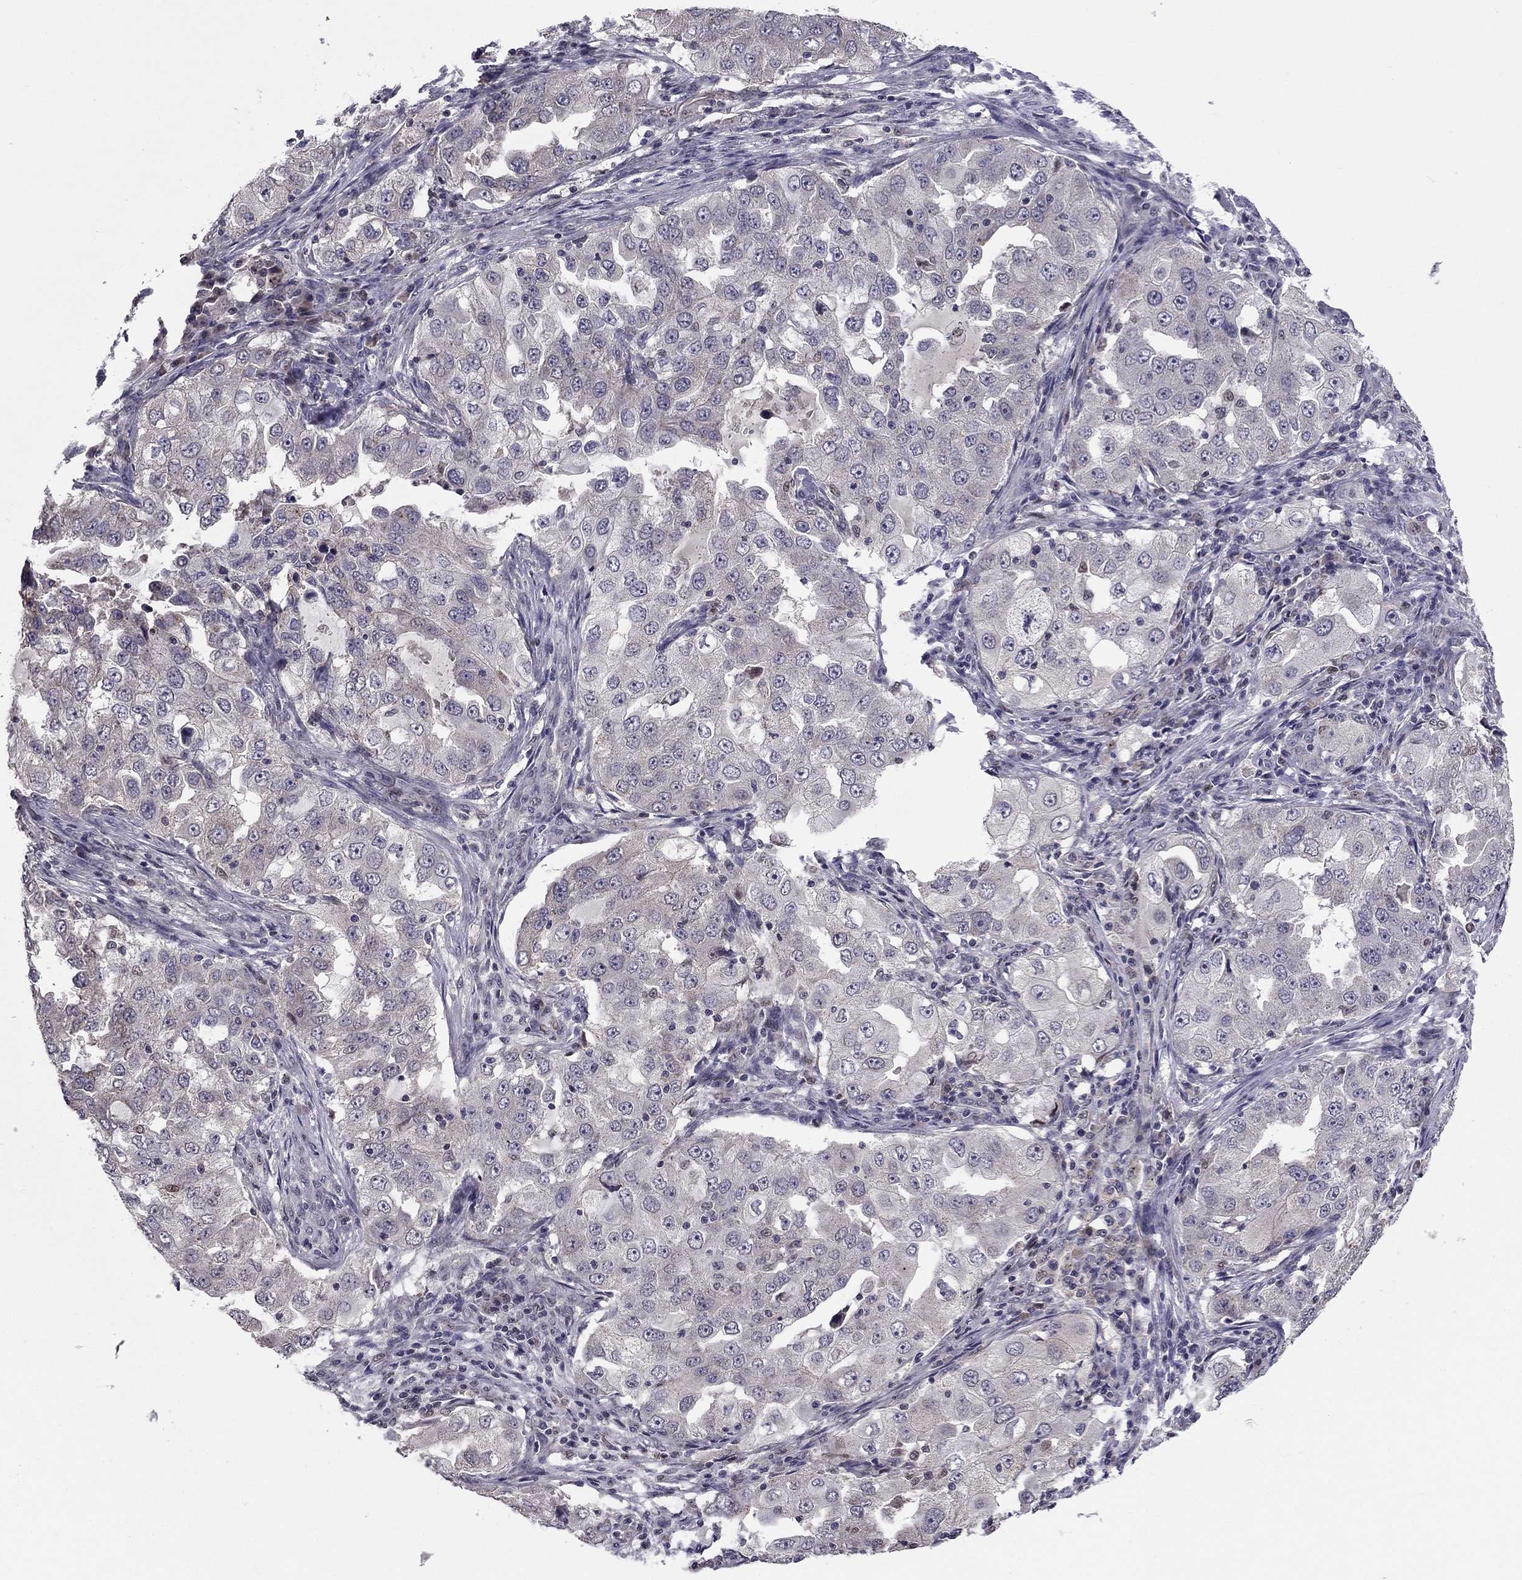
{"staining": {"intensity": "negative", "quantity": "none", "location": "none"}, "tissue": "lung cancer", "cell_type": "Tumor cells", "image_type": "cancer", "snomed": [{"axis": "morphology", "description": "Adenocarcinoma, NOS"}, {"axis": "topography", "description": "Lung"}], "caption": "This is an immunohistochemistry (IHC) image of lung cancer. There is no staining in tumor cells.", "gene": "HCN1", "patient": {"sex": "female", "age": 61}}